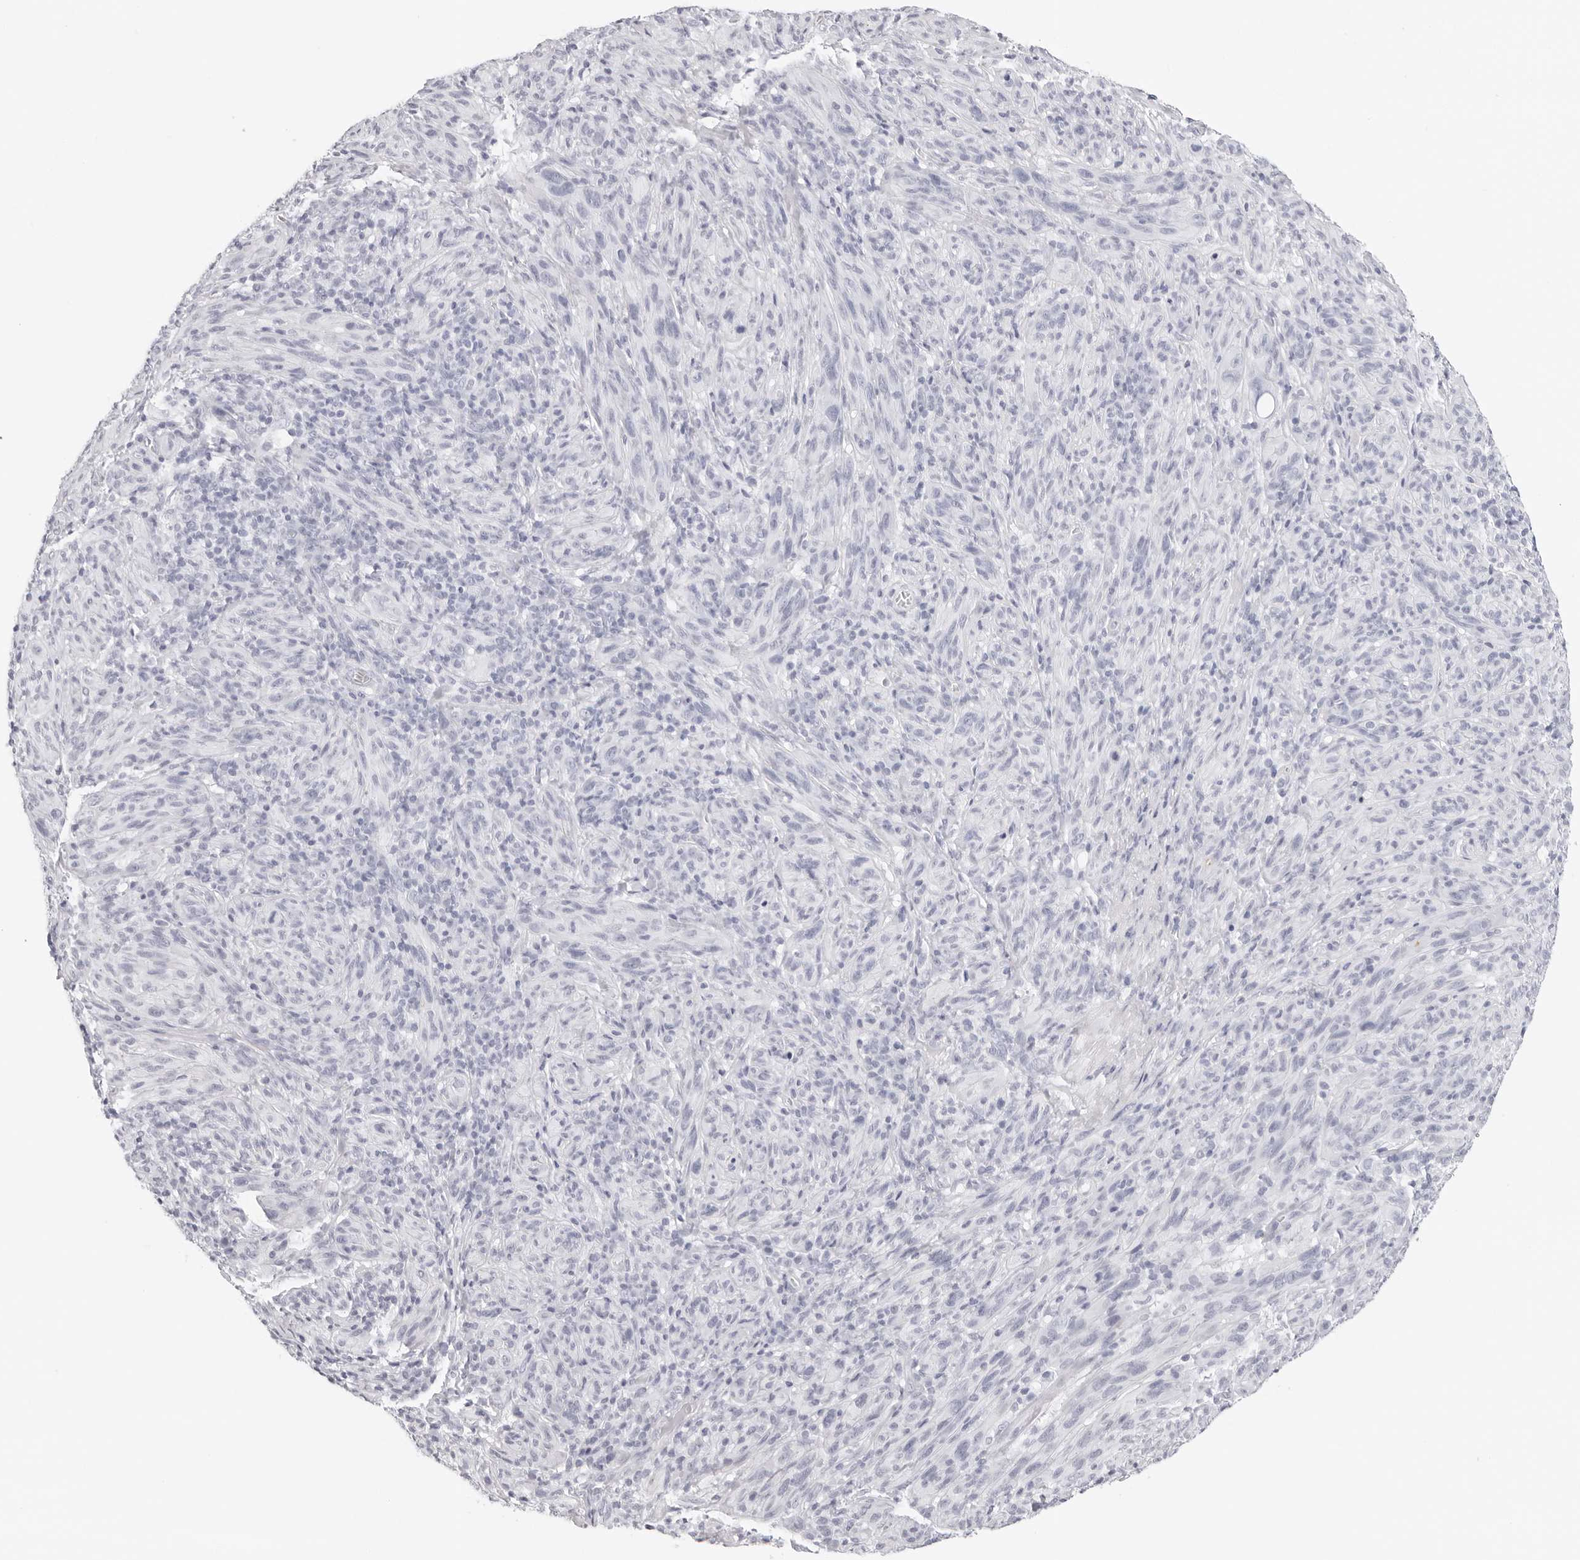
{"staining": {"intensity": "negative", "quantity": "none", "location": "none"}, "tissue": "melanoma", "cell_type": "Tumor cells", "image_type": "cancer", "snomed": [{"axis": "morphology", "description": "Malignant melanoma, NOS"}, {"axis": "topography", "description": "Skin of head"}], "caption": "Immunohistochemistry image of human melanoma stained for a protein (brown), which demonstrates no positivity in tumor cells.", "gene": "AGMAT", "patient": {"sex": "male", "age": 96}}